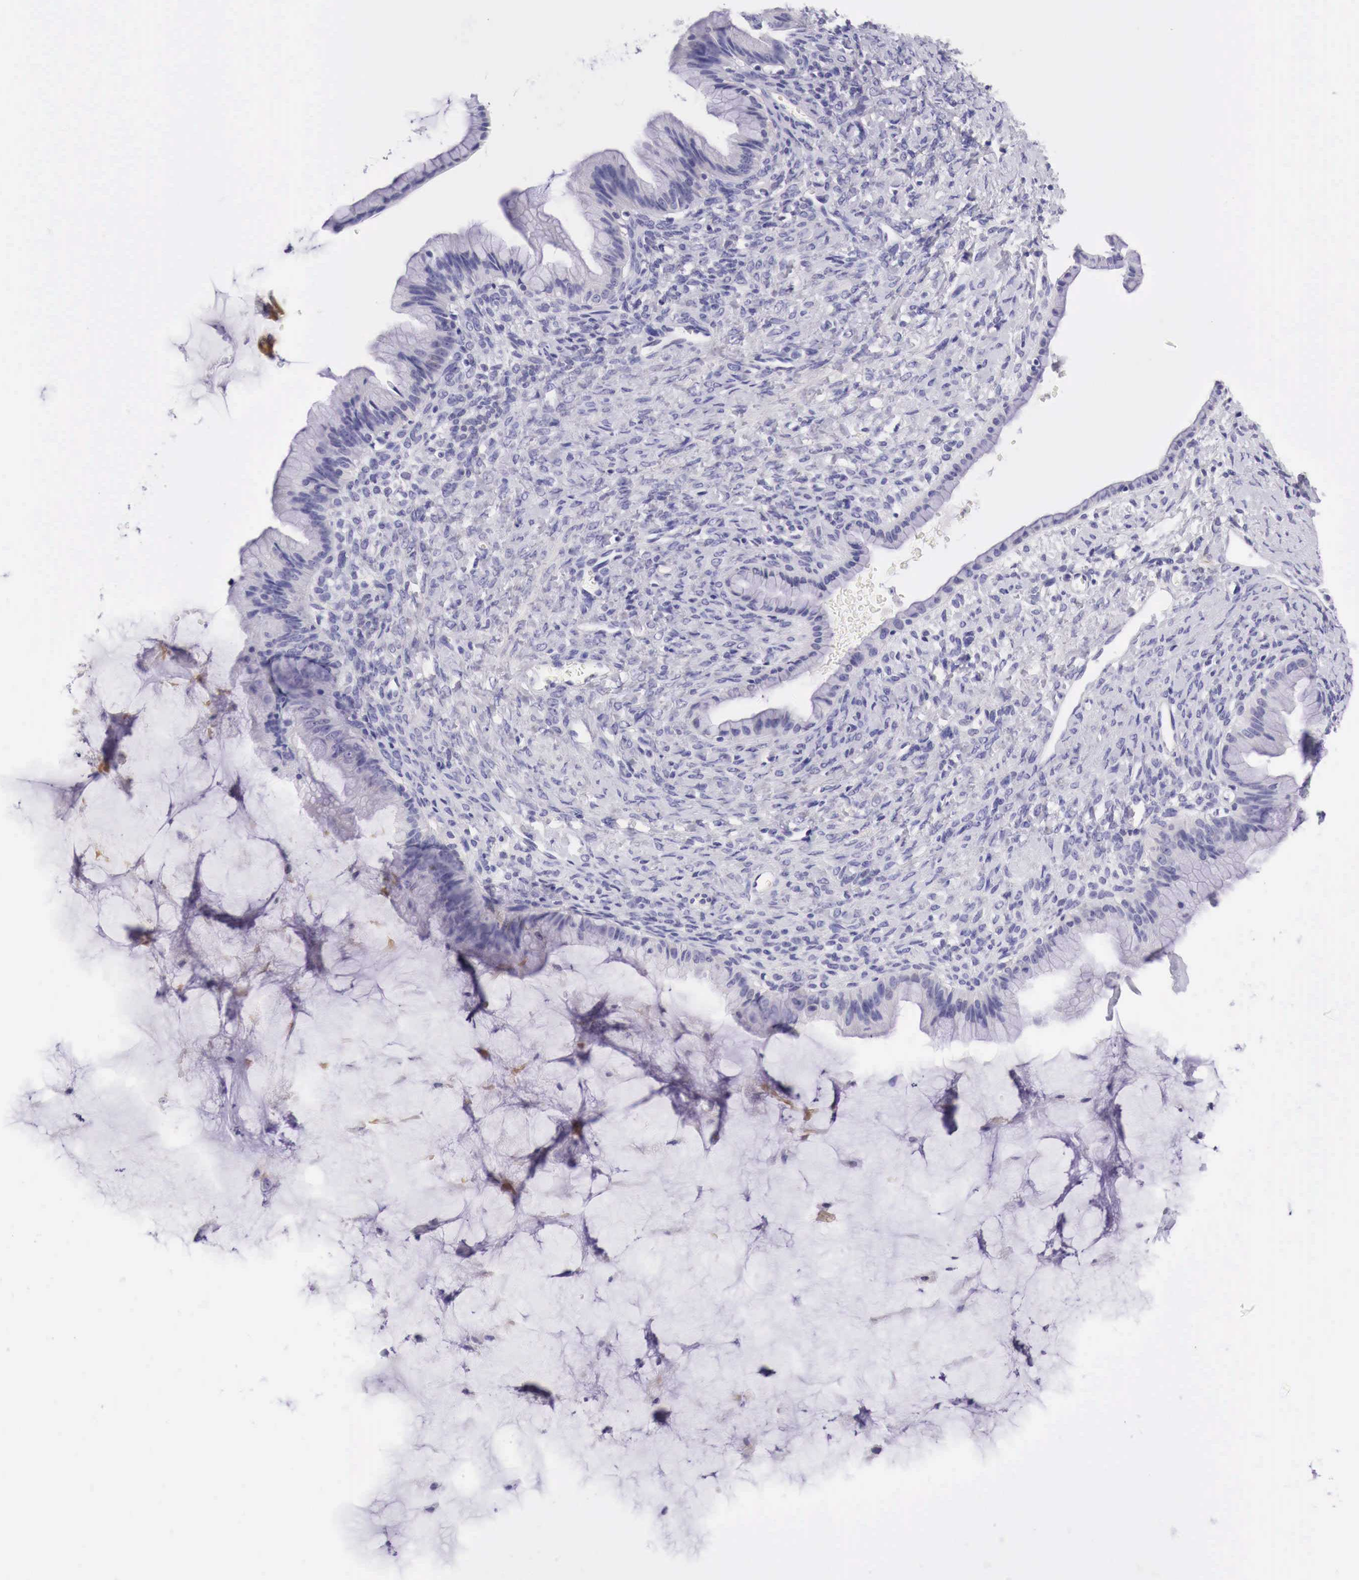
{"staining": {"intensity": "negative", "quantity": "none", "location": "none"}, "tissue": "ovarian cancer", "cell_type": "Tumor cells", "image_type": "cancer", "snomed": [{"axis": "morphology", "description": "Cystadenocarcinoma, mucinous, NOS"}, {"axis": "topography", "description": "Ovary"}], "caption": "A photomicrograph of human ovarian cancer (mucinous cystadenocarcinoma) is negative for staining in tumor cells. (Immunohistochemistry (ihc), brightfield microscopy, high magnification).", "gene": "BCL6", "patient": {"sex": "female", "age": 25}}